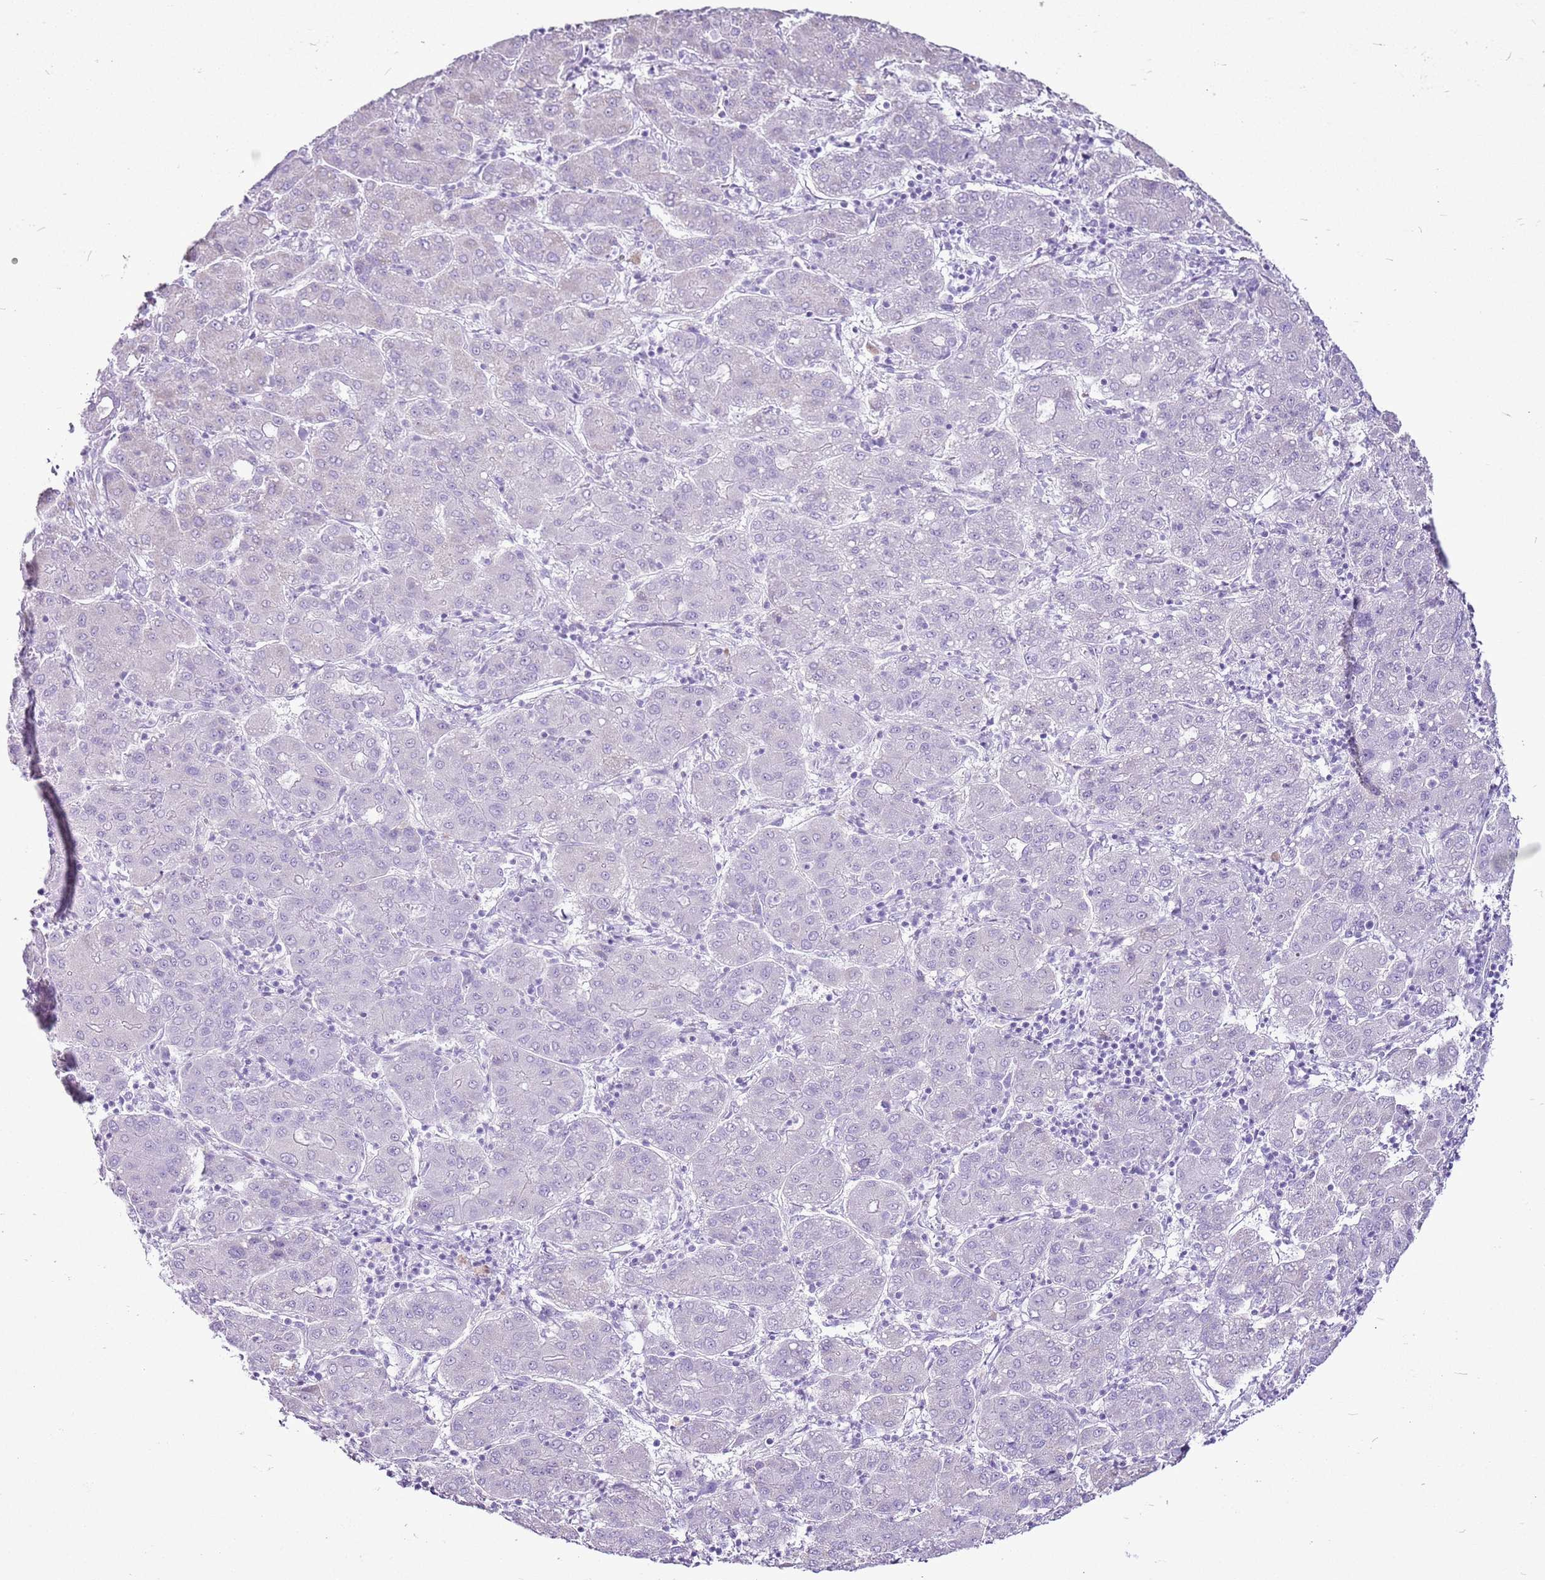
{"staining": {"intensity": "negative", "quantity": "none", "location": "none"}, "tissue": "liver cancer", "cell_type": "Tumor cells", "image_type": "cancer", "snomed": [{"axis": "morphology", "description": "Carcinoma, Hepatocellular, NOS"}, {"axis": "topography", "description": "Liver"}], "caption": "Immunohistochemistry of liver hepatocellular carcinoma exhibits no expression in tumor cells.", "gene": "CNFN", "patient": {"sex": "male", "age": 65}}